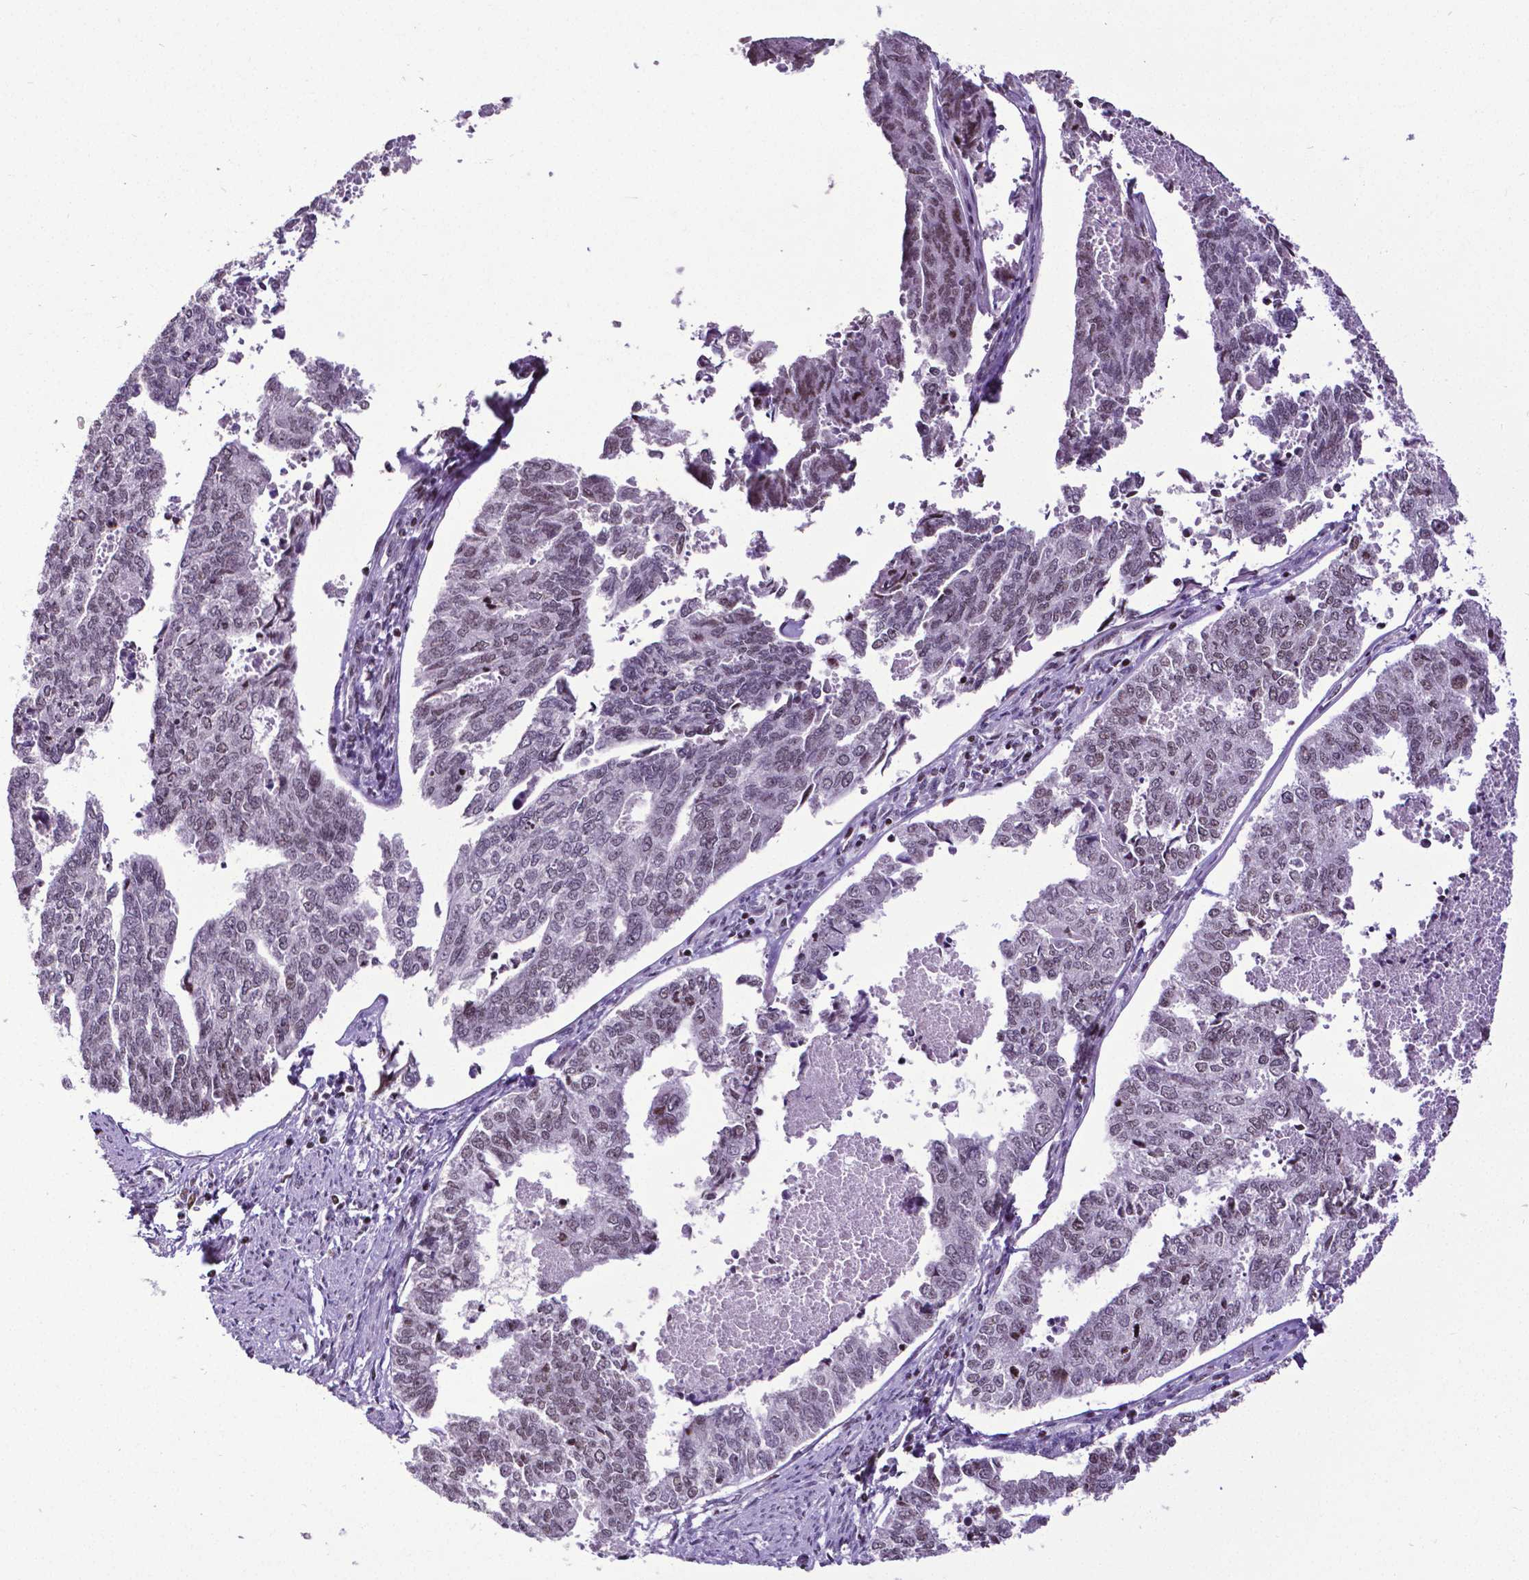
{"staining": {"intensity": "weak", "quantity": "25%-75%", "location": "nuclear"}, "tissue": "endometrial cancer", "cell_type": "Tumor cells", "image_type": "cancer", "snomed": [{"axis": "morphology", "description": "Adenocarcinoma, NOS"}, {"axis": "topography", "description": "Endometrium"}], "caption": "High-power microscopy captured an immunohistochemistry (IHC) micrograph of endometrial cancer (adenocarcinoma), revealing weak nuclear staining in about 25%-75% of tumor cells. (Stains: DAB (3,3'-diaminobenzidine) in brown, nuclei in blue, Microscopy: brightfield microscopy at high magnification).", "gene": "CTCF", "patient": {"sex": "female", "age": 73}}